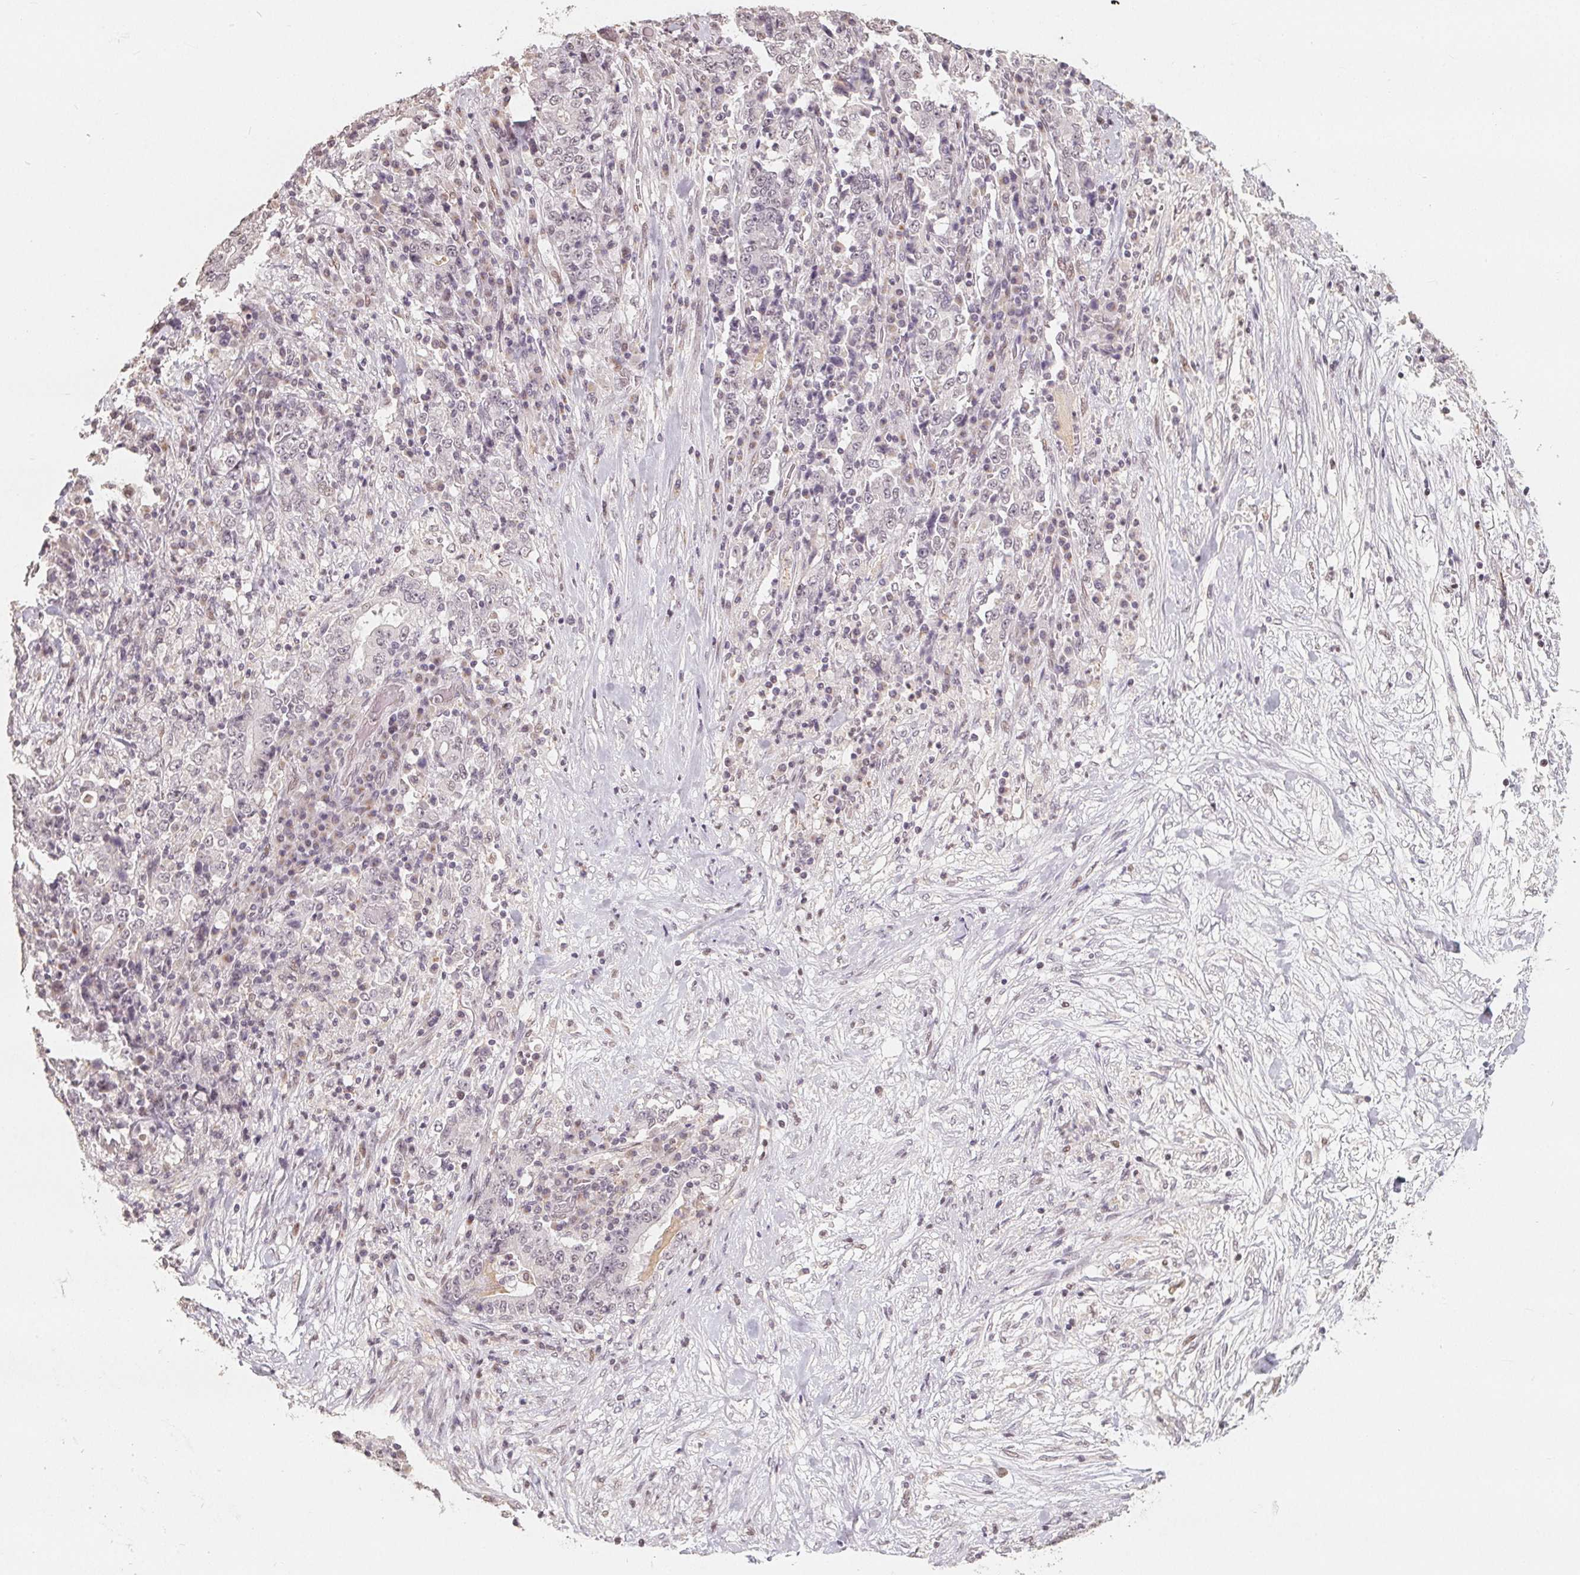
{"staining": {"intensity": "negative", "quantity": "none", "location": "none"}, "tissue": "stomach cancer", "cell_type": "Tumor cells", "image_type": "cancer", "snomed": [{"axis": "morphology", "description": "Normal tissue, NOS"}, {"axis": "morphology", "description": "Adenocarcinoma, NOS"}, {"axis": "topography", "description": "Stomach, upper"}, {"axis": "topography", "description": "Stomach"}], "caption": "The immunohistochemistry micrograph has no significant positivity in tumor cells of stomach cancer (adenocarcinoma) tissue.", "gene": "CCDC138", "patient": {"sex": "male", "age": 59}}